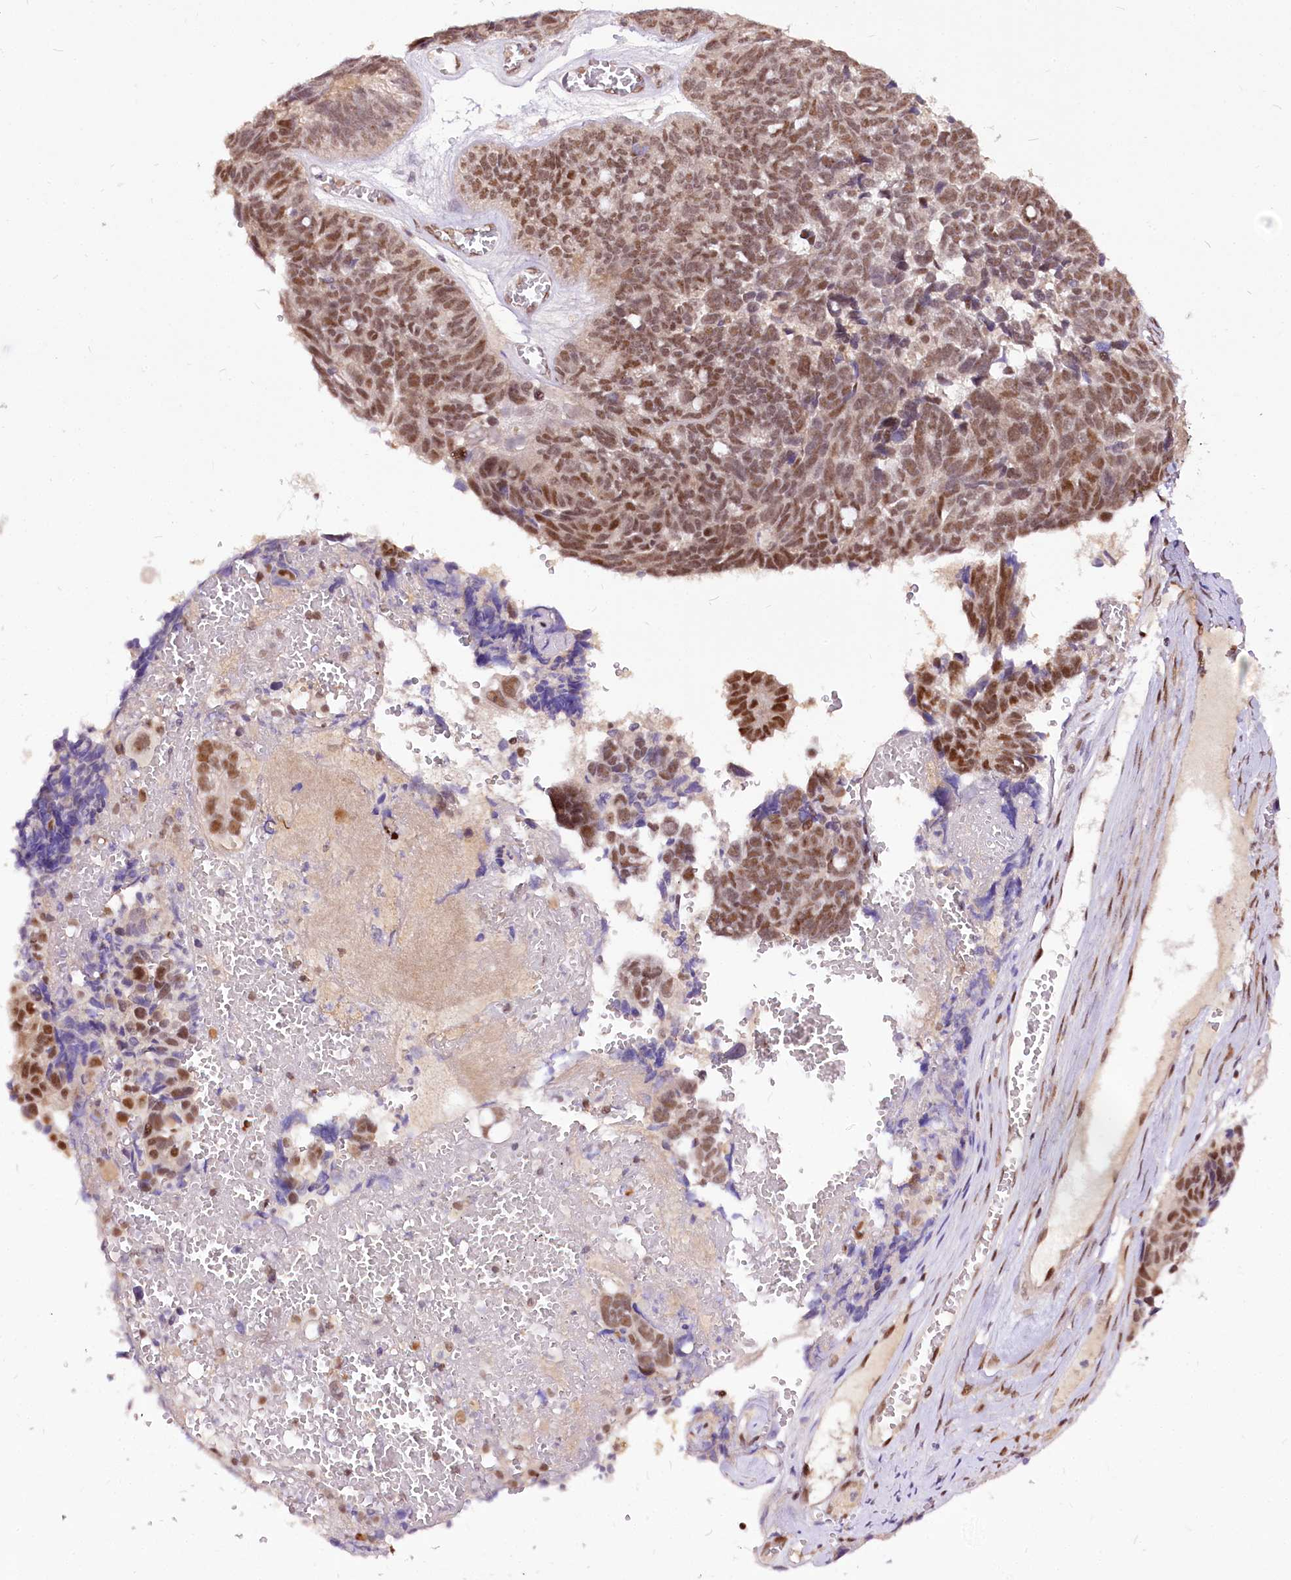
{"staining": {"intensity": "moderate", "quantity": ">75%", "location": "nuclear"}, "tissue": "ovarian cancer", "cell_type": "Tumor cells", "image_type": "cancer", "snomed": [{"axis": "morphology", "description": "Cystadenocarcinoma, serous, NOS"}, {"axis": "topography", "description": "Ovary"}], "caption": "Moderate nuclear expression for a protein is identified in about >75% of tumor cells of serous cystadenocarcinoma (ovarian) using immunohistochemistry (IHC).", "gene": "POLA2", "patient": {"sex": "female", "age": 79}}